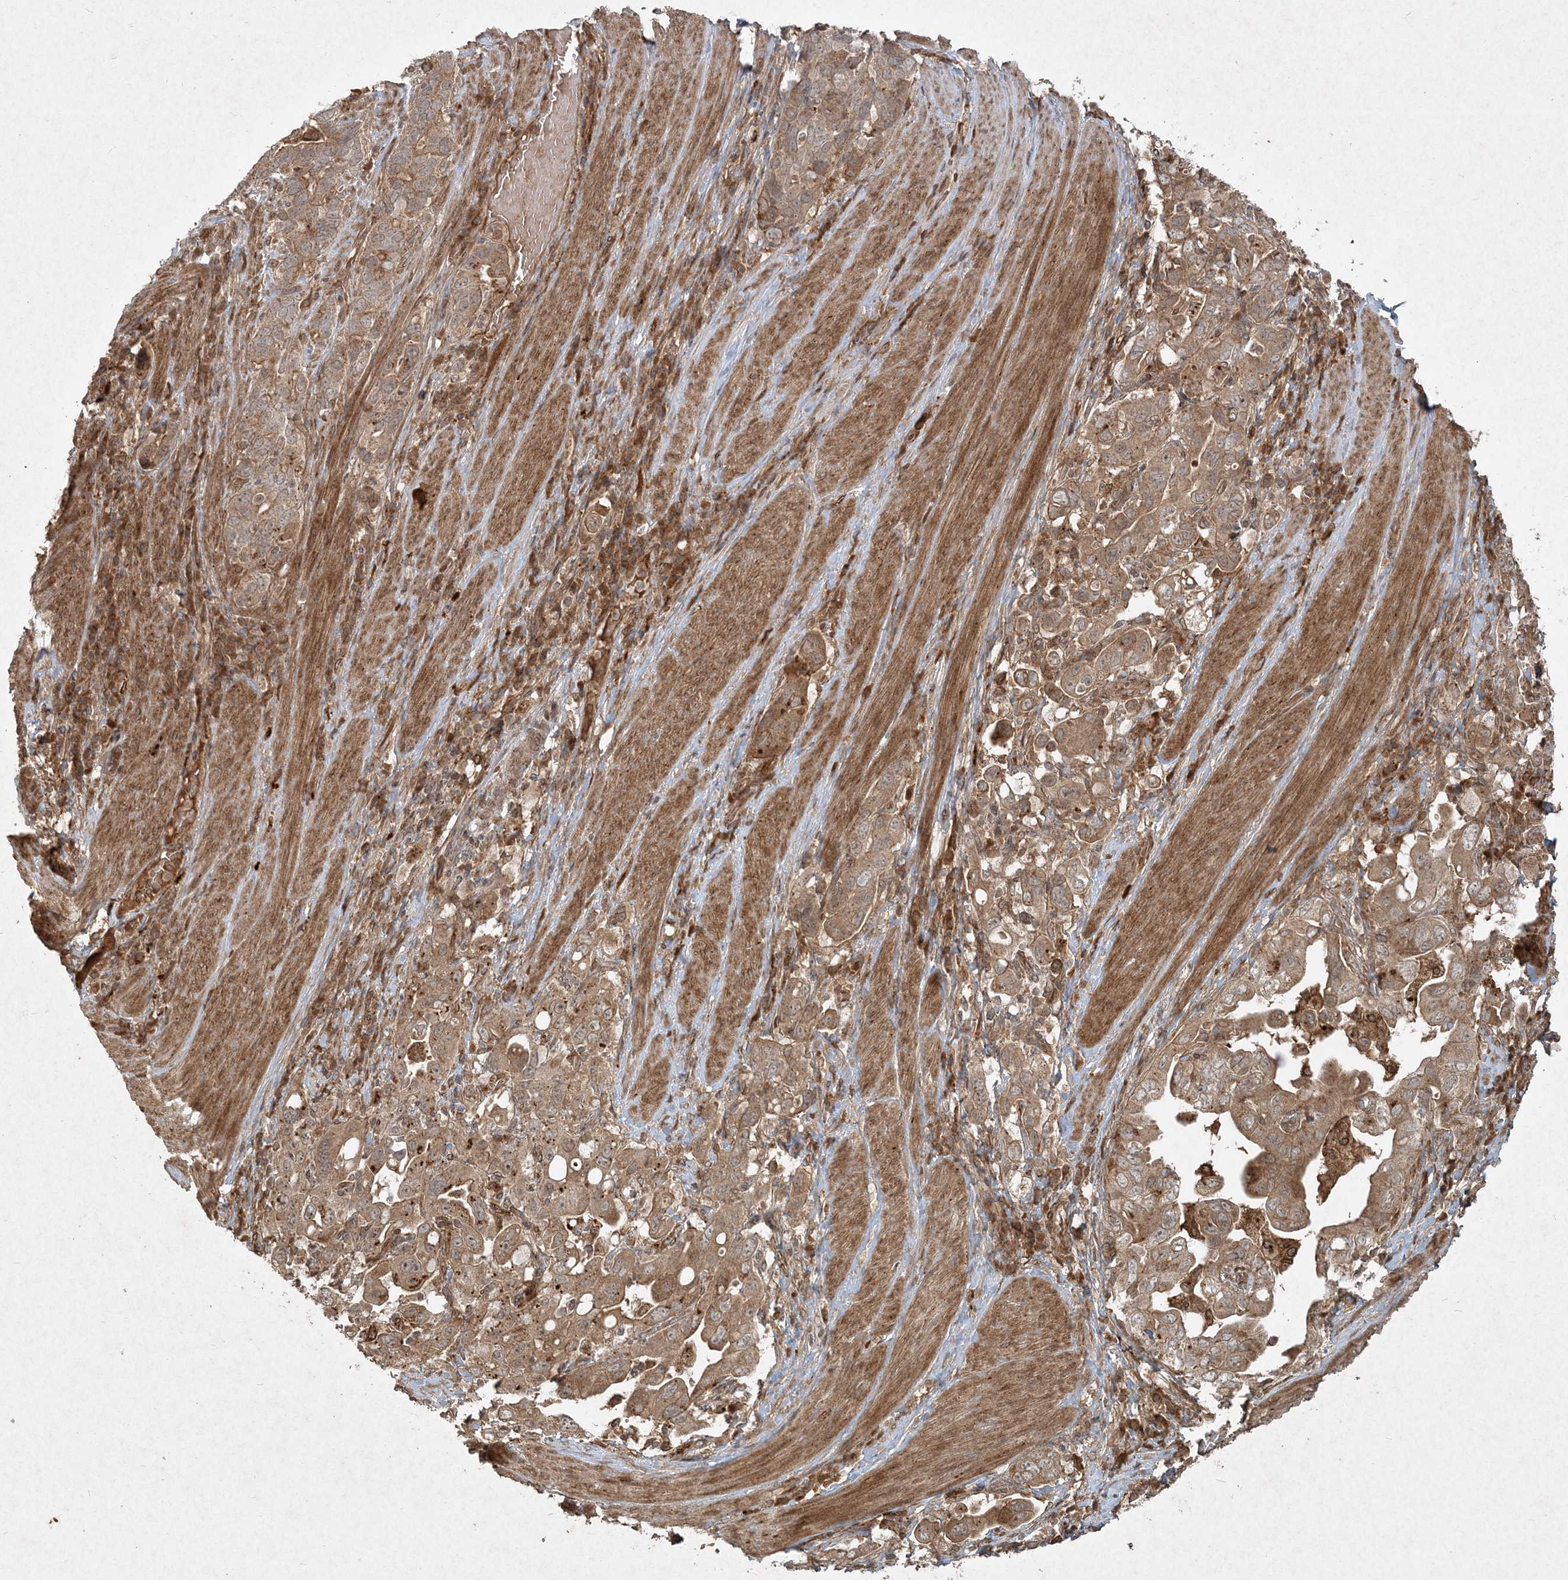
{"staining": {"intensity": "moderate", "quantity": ">75%", "location": "cytoplasmic/membranous"}, "tissue": "stomach cancer", "cell_type": "Tumor cells", "image_type": "cancer", "snomed": [{"axis": "morphology", "description": "Adenocarcinoma, NOS"}, {"axis": "topography", "description": "Stomach, upper"}], "caption": "Stomach adenocarcinoma tissue displays moderate cytoplasmic/membranous staining in approximately >75% of tumor cells, visualized by immunohistochemistry.", "gene": "NARS1", "patient": {"sex": "male", "age": 62}}